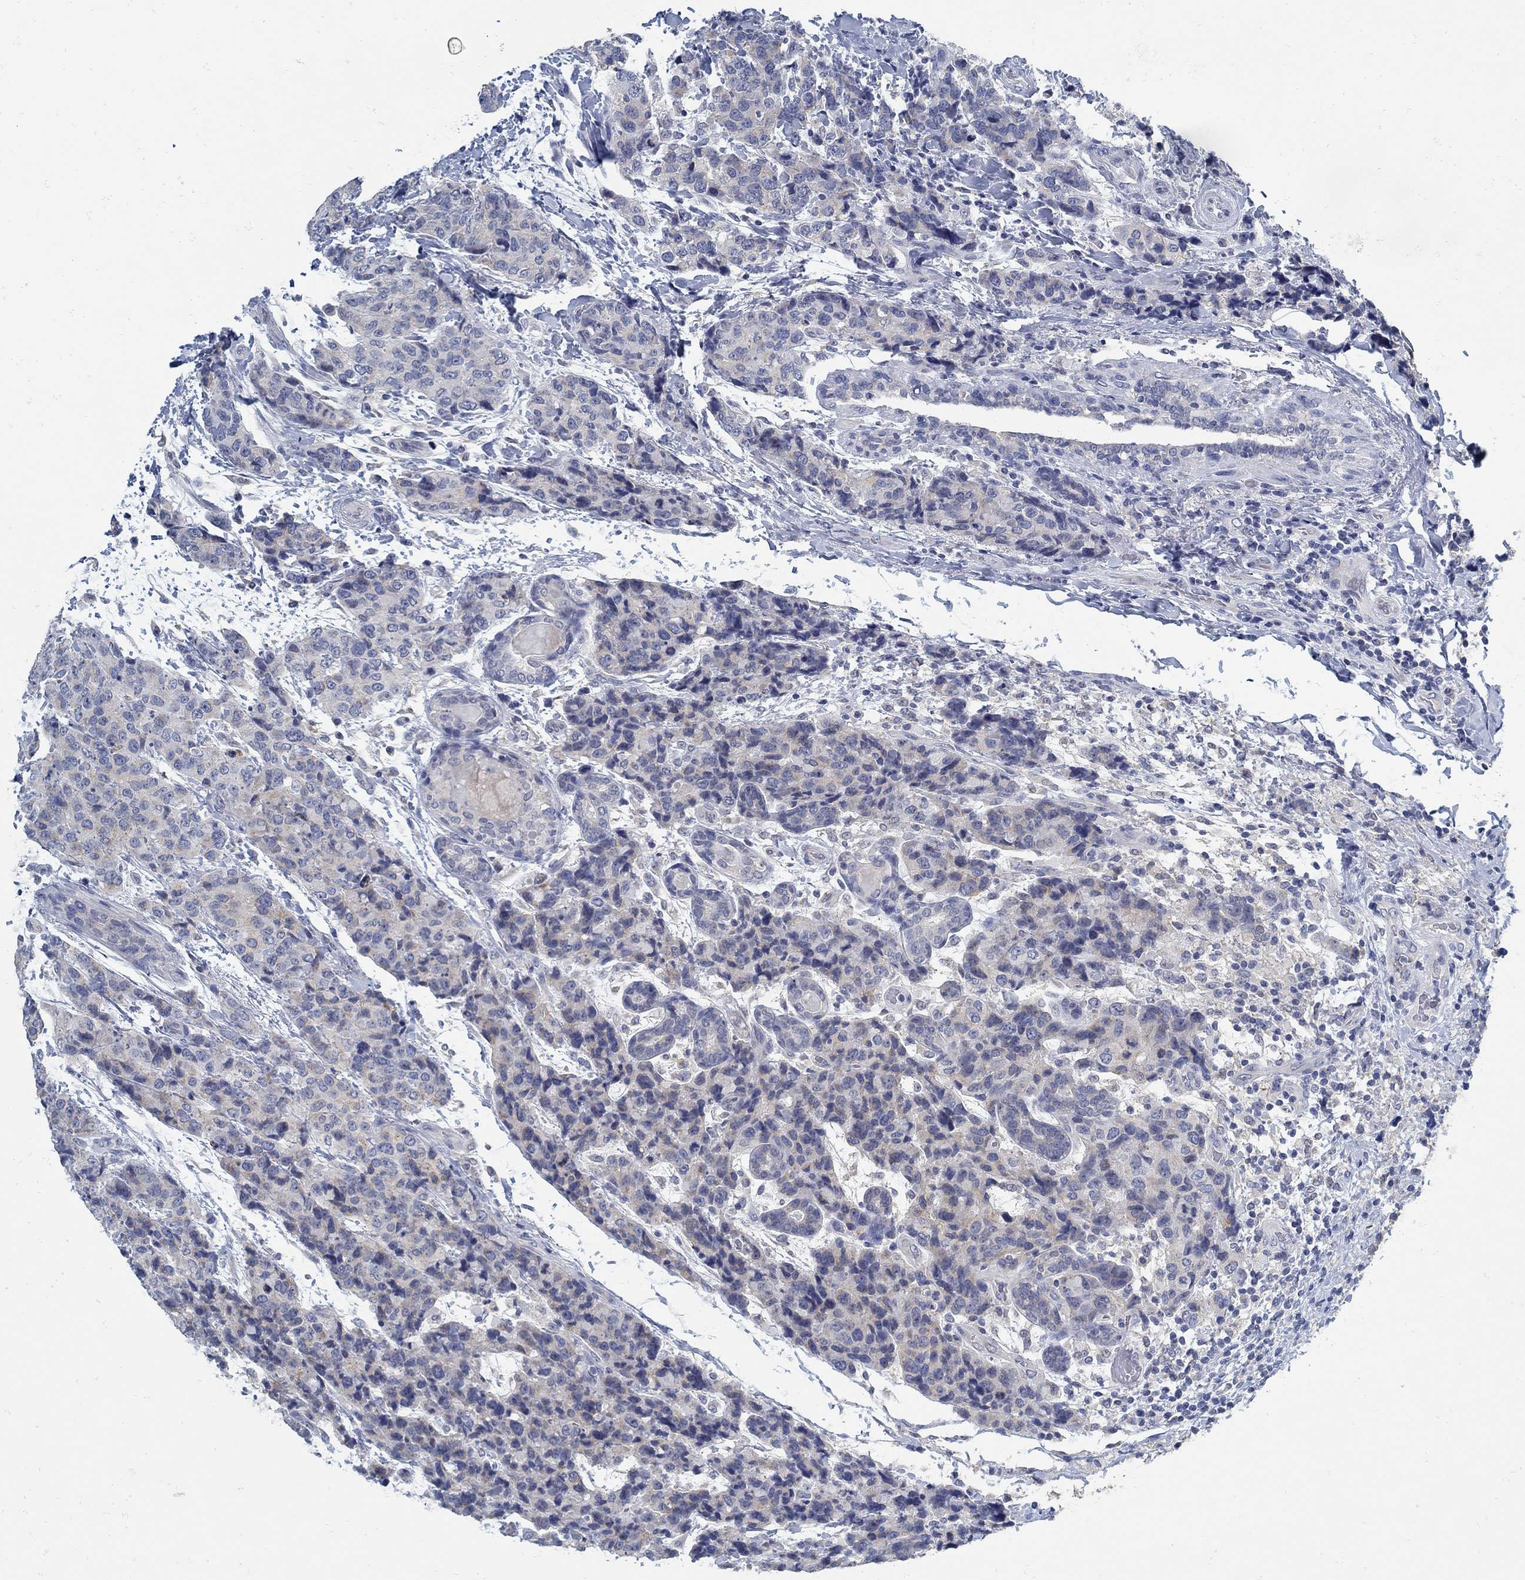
{"staining": {"intensity": "weak", "quantity": "<25%", "location": "cytoplasmic/membranous"}, "tissue": "breast cancer", "cell_type": "Tumor cells", "image_type": "cancer", "snomed": [{"axis": "morphology", "description": "Lobular carcinoma"}, {"axis": "topography", "description": "Breast"}], "caption": "Breast cancer was stained to show a protein in brown. There is no significant expression in tumor cells. (DAB immunohistochemistry, high magnification).", "gene": "ZFAND4", "patient": {"sex": "female", "age": 59}}